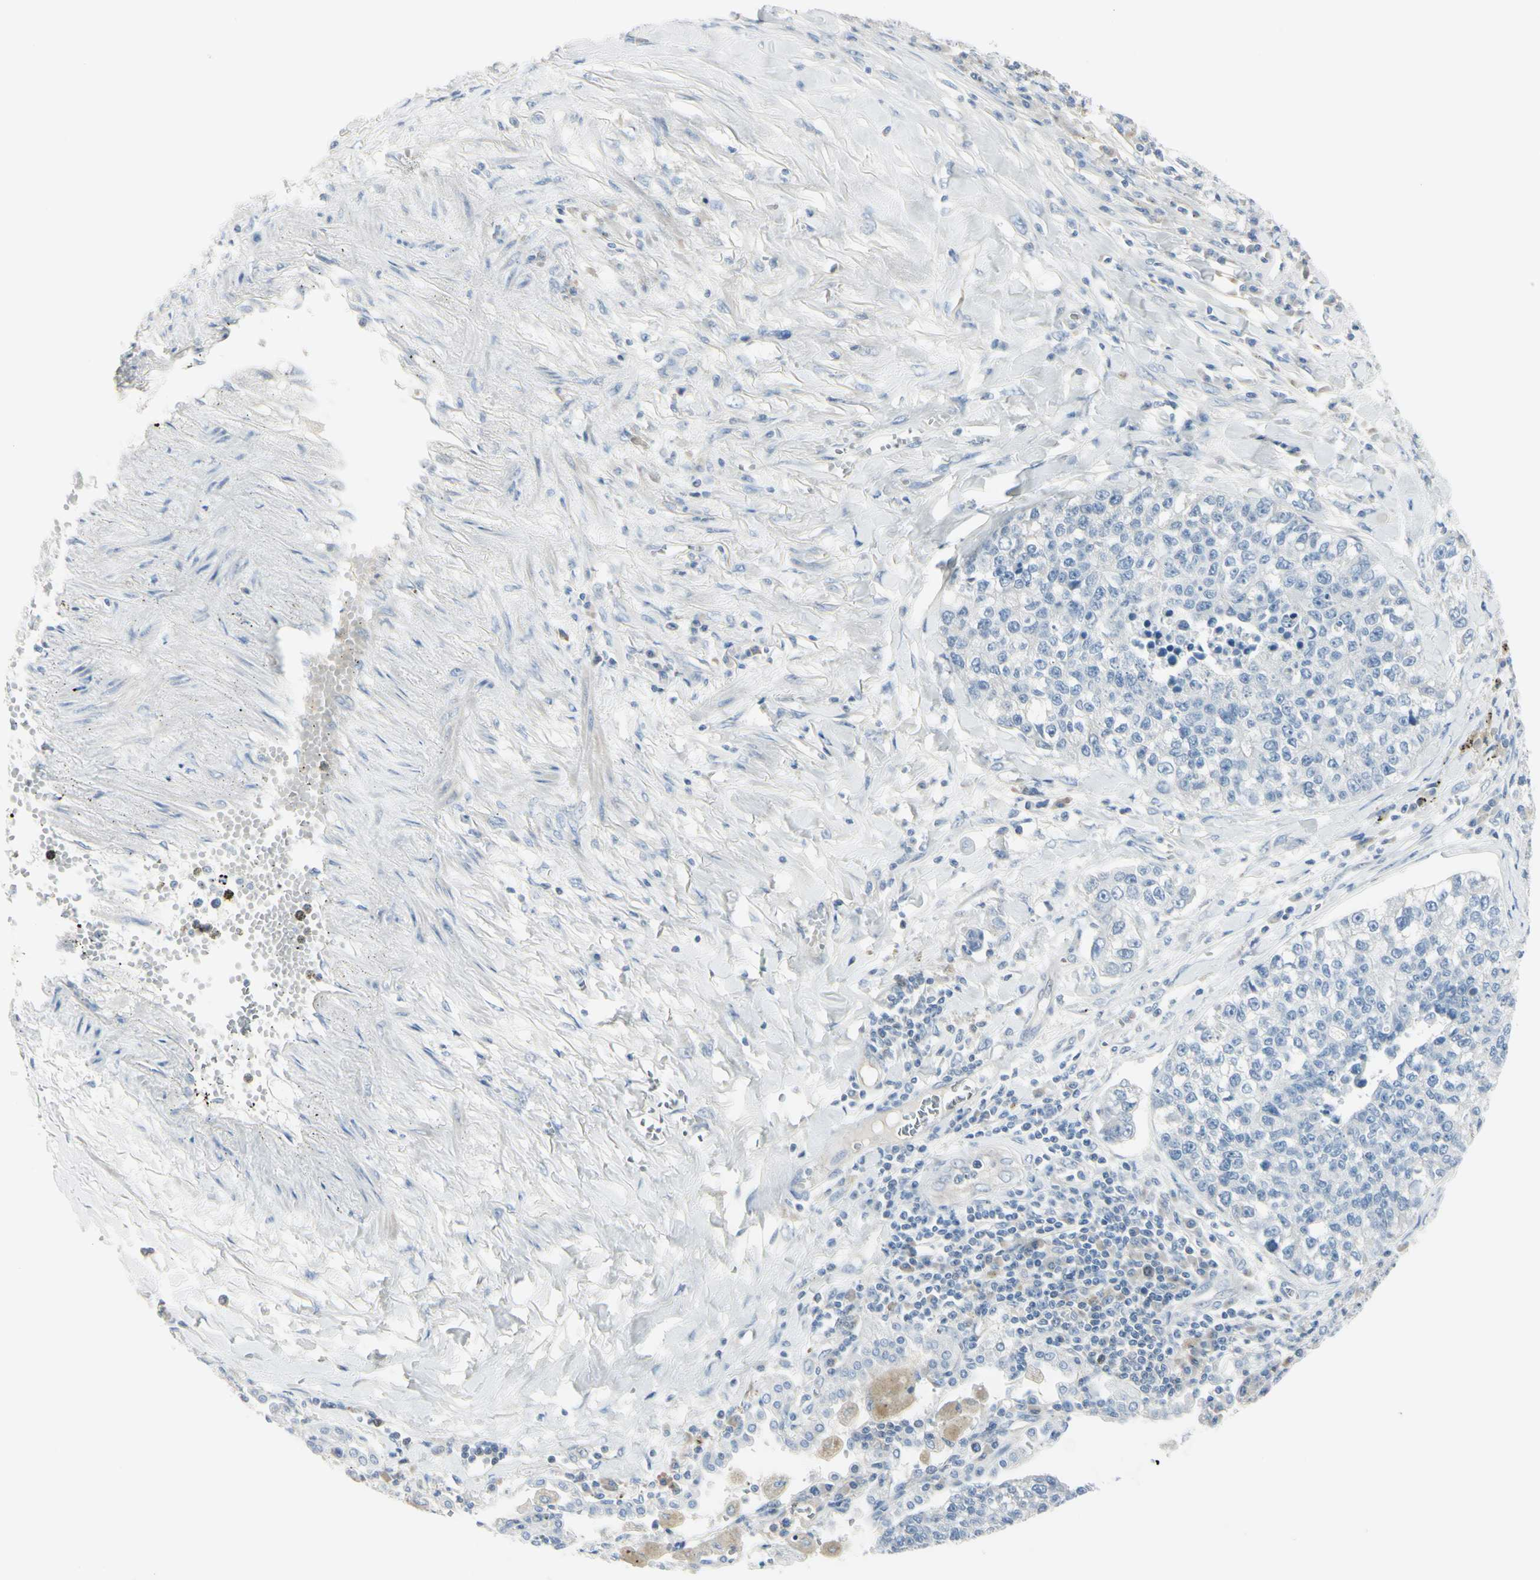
{"staining": {"intensity": "negative", "quantity": "none", "location": "none"}, "tissue": "lung cancer", "cell_type": "Tumor cells", "image_type": "cancer", "snomed": [{"axis": "morphology", "description": "Adenocarcinoma, NOS"}, {"axis": "topography", "description": "Lung"}], "caption": "Protein analysis of adenocarcinoma (lung) shows no significant staining in tumor cells.", "gene": "ASB9", "patient": {"sex": "male", "age": 49}}